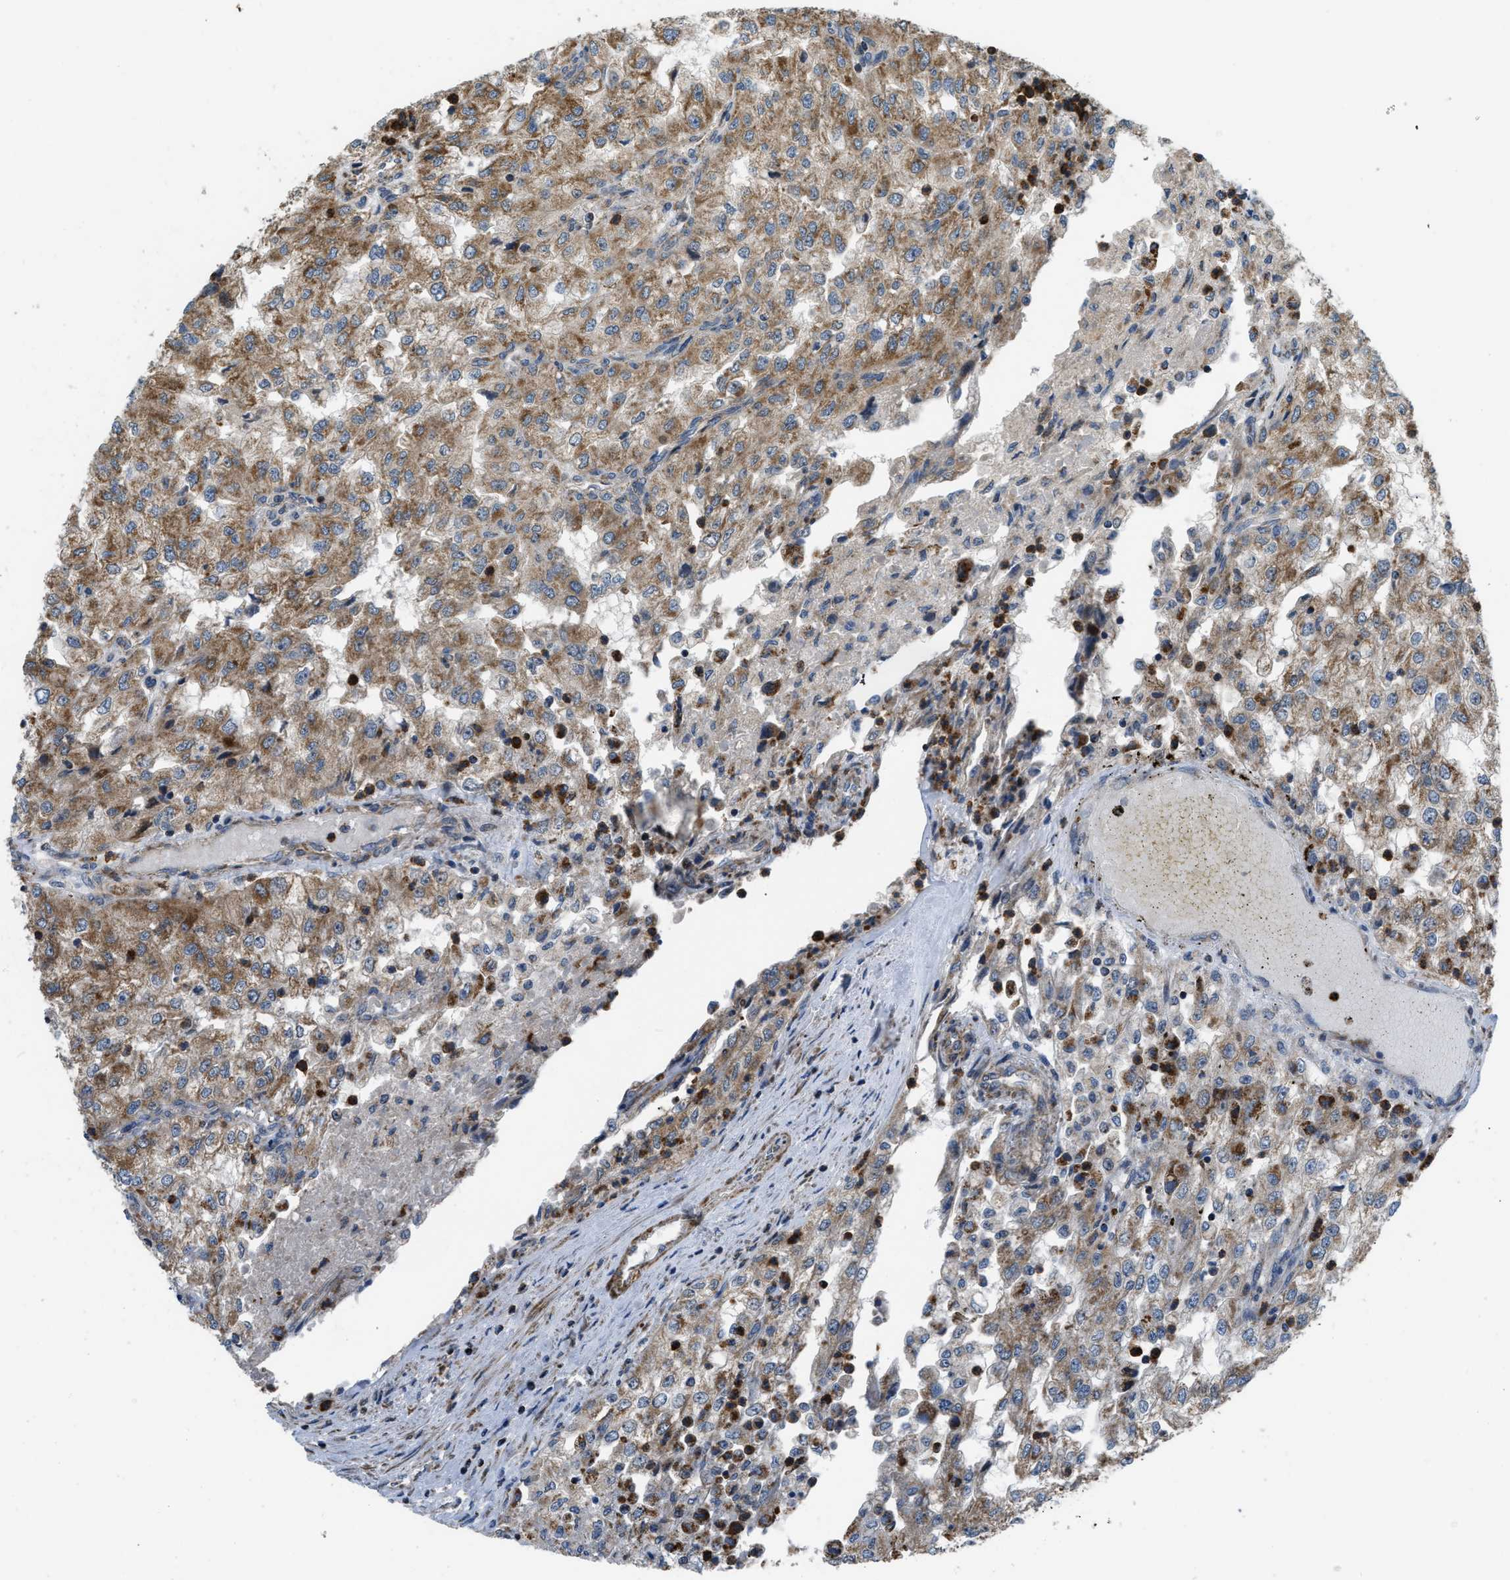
{"staining": {"intensity": "moderate", "quantity": ">75%", "location": "cytoplasmic/membranous"}, "tissue": "renal cancer", "cell_type": "Tumor cells", "image_type": "cancer", "snomed": [{"axis": "morphology", "description": "Adenocarcinoma, NOS"}, {"axis": "topography", "description": "Kidney"}], "caption": "High-power microscopy captured an immunohistochemistry (IHC) micrograph of renal cancer, revealing moderate cytoplasmic/membranous positivity in approximately >75% of tumor cells.", "gene": "GSDME", "patient": {"sex": "female", "age": 54}}